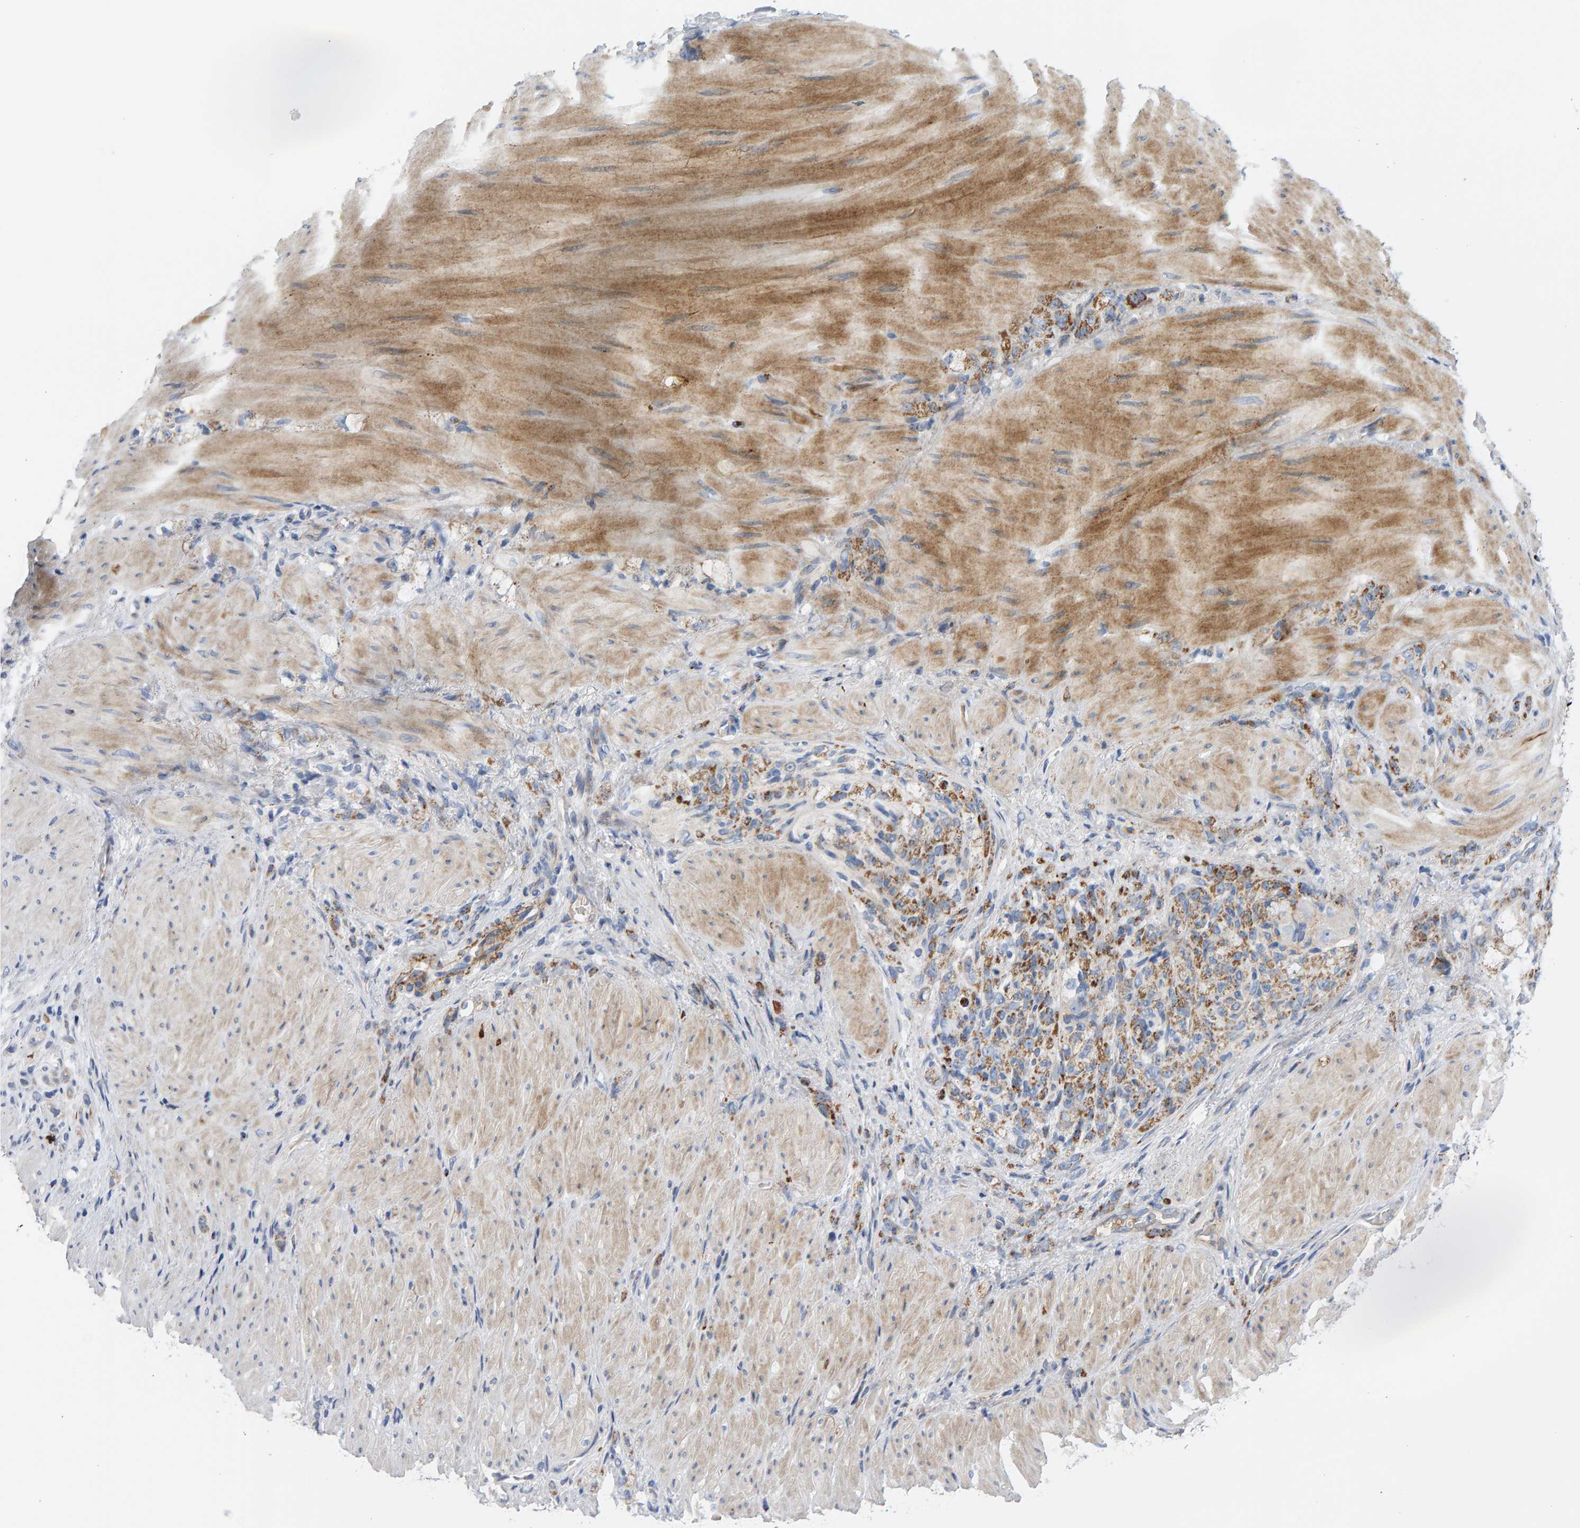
{"staining": {"intensity": "moderate", "quantity": ">75%", "location": "cytoplasmic/membranous"}, "tissue": "stomach cancer", "cell_type": "Tumor cells", "image_type": "cancer", "snomed": [{"axis": "morphology", "description": "Normal tissue, NOS"}, {"axis": "morphology", "description": "Adenocarcinoma, NOS"}, {"axis": "topography", "description": "Stomach"}], "caption": "An IHC photomicrograph of neoplastic tissue is shown. Protein staining in brown labels moderate cytoplasmic/membranous positivity in stomach adenocarcinoma within tumor cells.", "gene": "GGTA1", "patient": {"sex": "male", "age": 82}}